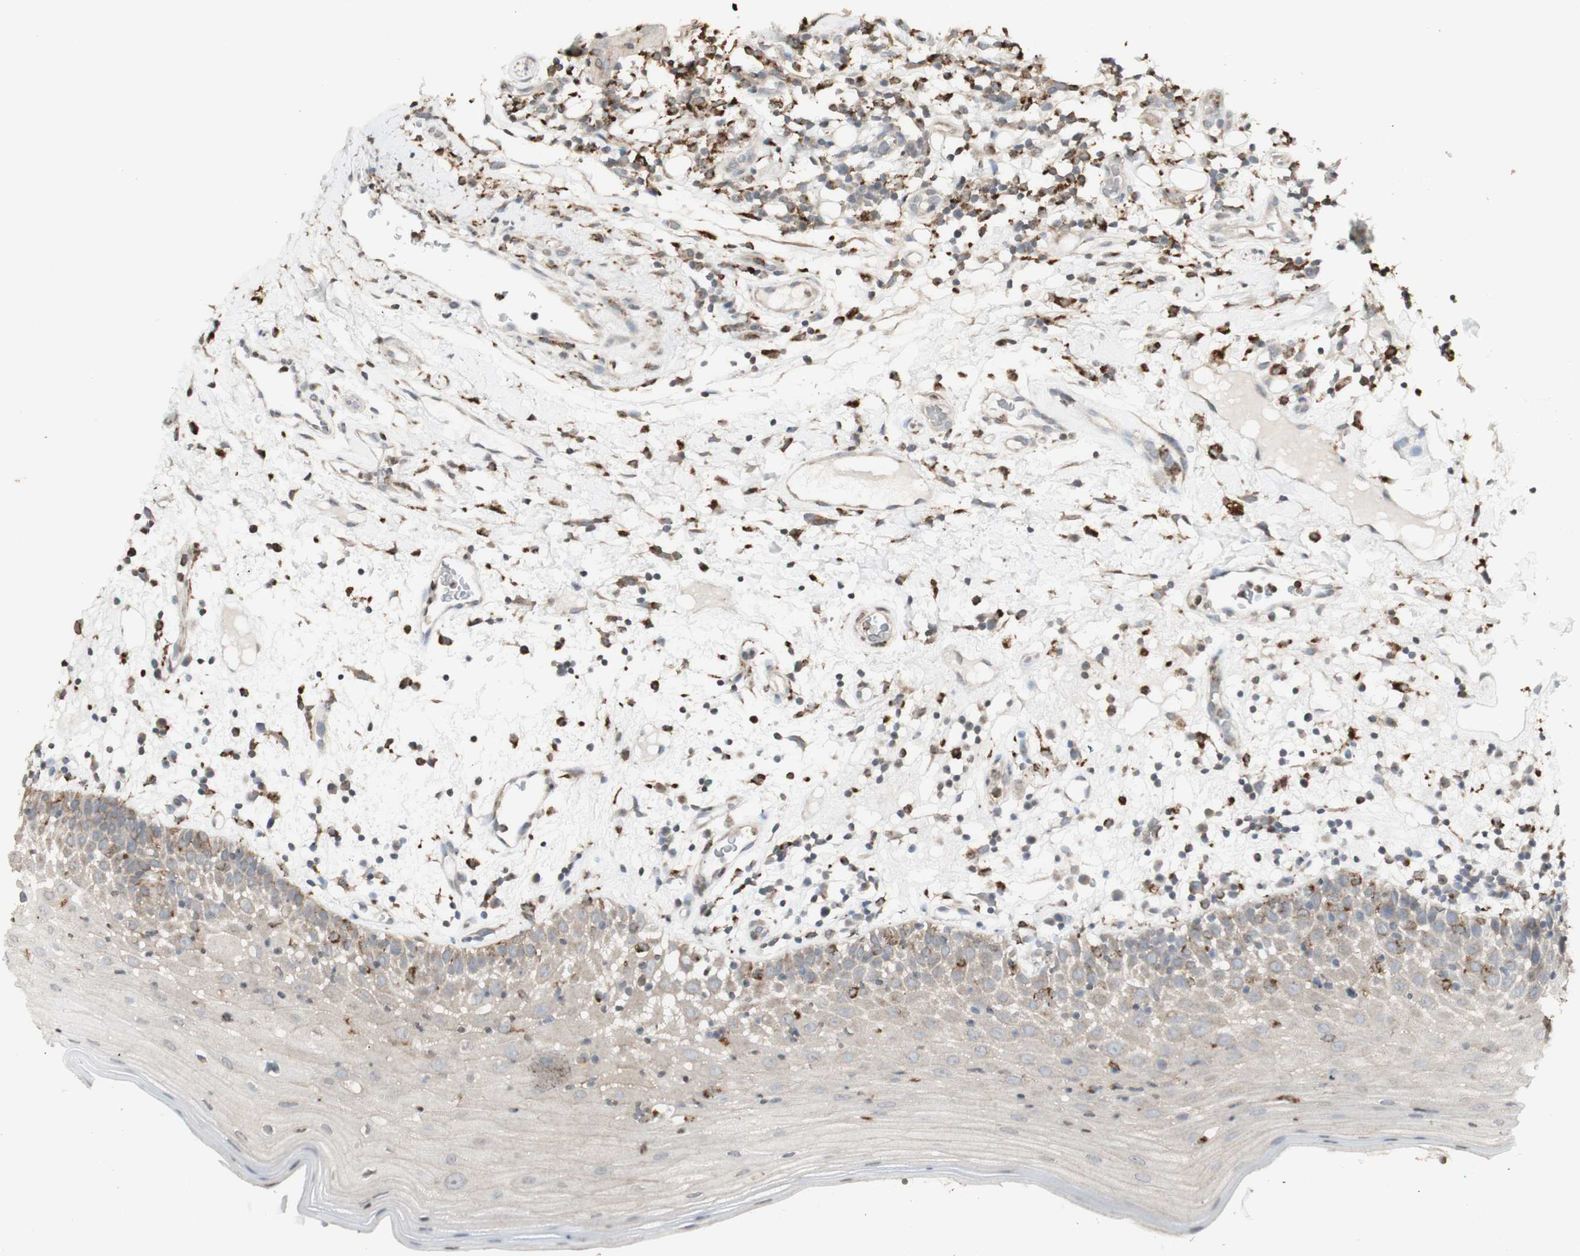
{"staining": {"intensity": "moderate", "quantity": "<25%", "location": "cytoplasmic/membranous"}, "tissue": "oral mucosa", "cell_type": "Squamous epithelial cells", "image_type": "normal", "snomed": [{"axis": "morphology", "description": "Normal tissue, NOS"}, {"axis": "morphology", "description": "Squamous cell carcinoma, NOS"}, {"axis": "topography", "description": "Skeletal muscle"}, {"axis": "topography", "description": "Oral tissue"}], "caption": "Immunohistochemical staining of benign human oral mucosa exhibits <25% levels of moderate cytoplasmic/membranous protein expression in about <25% of squamous epithelial cells. (DAB (3,3'-diaminobenzidine) IHC with brightfield microscopy, high magnification).", "gene": "ATP6V1E1", "patient": {"sex": "male", "age": 71}}